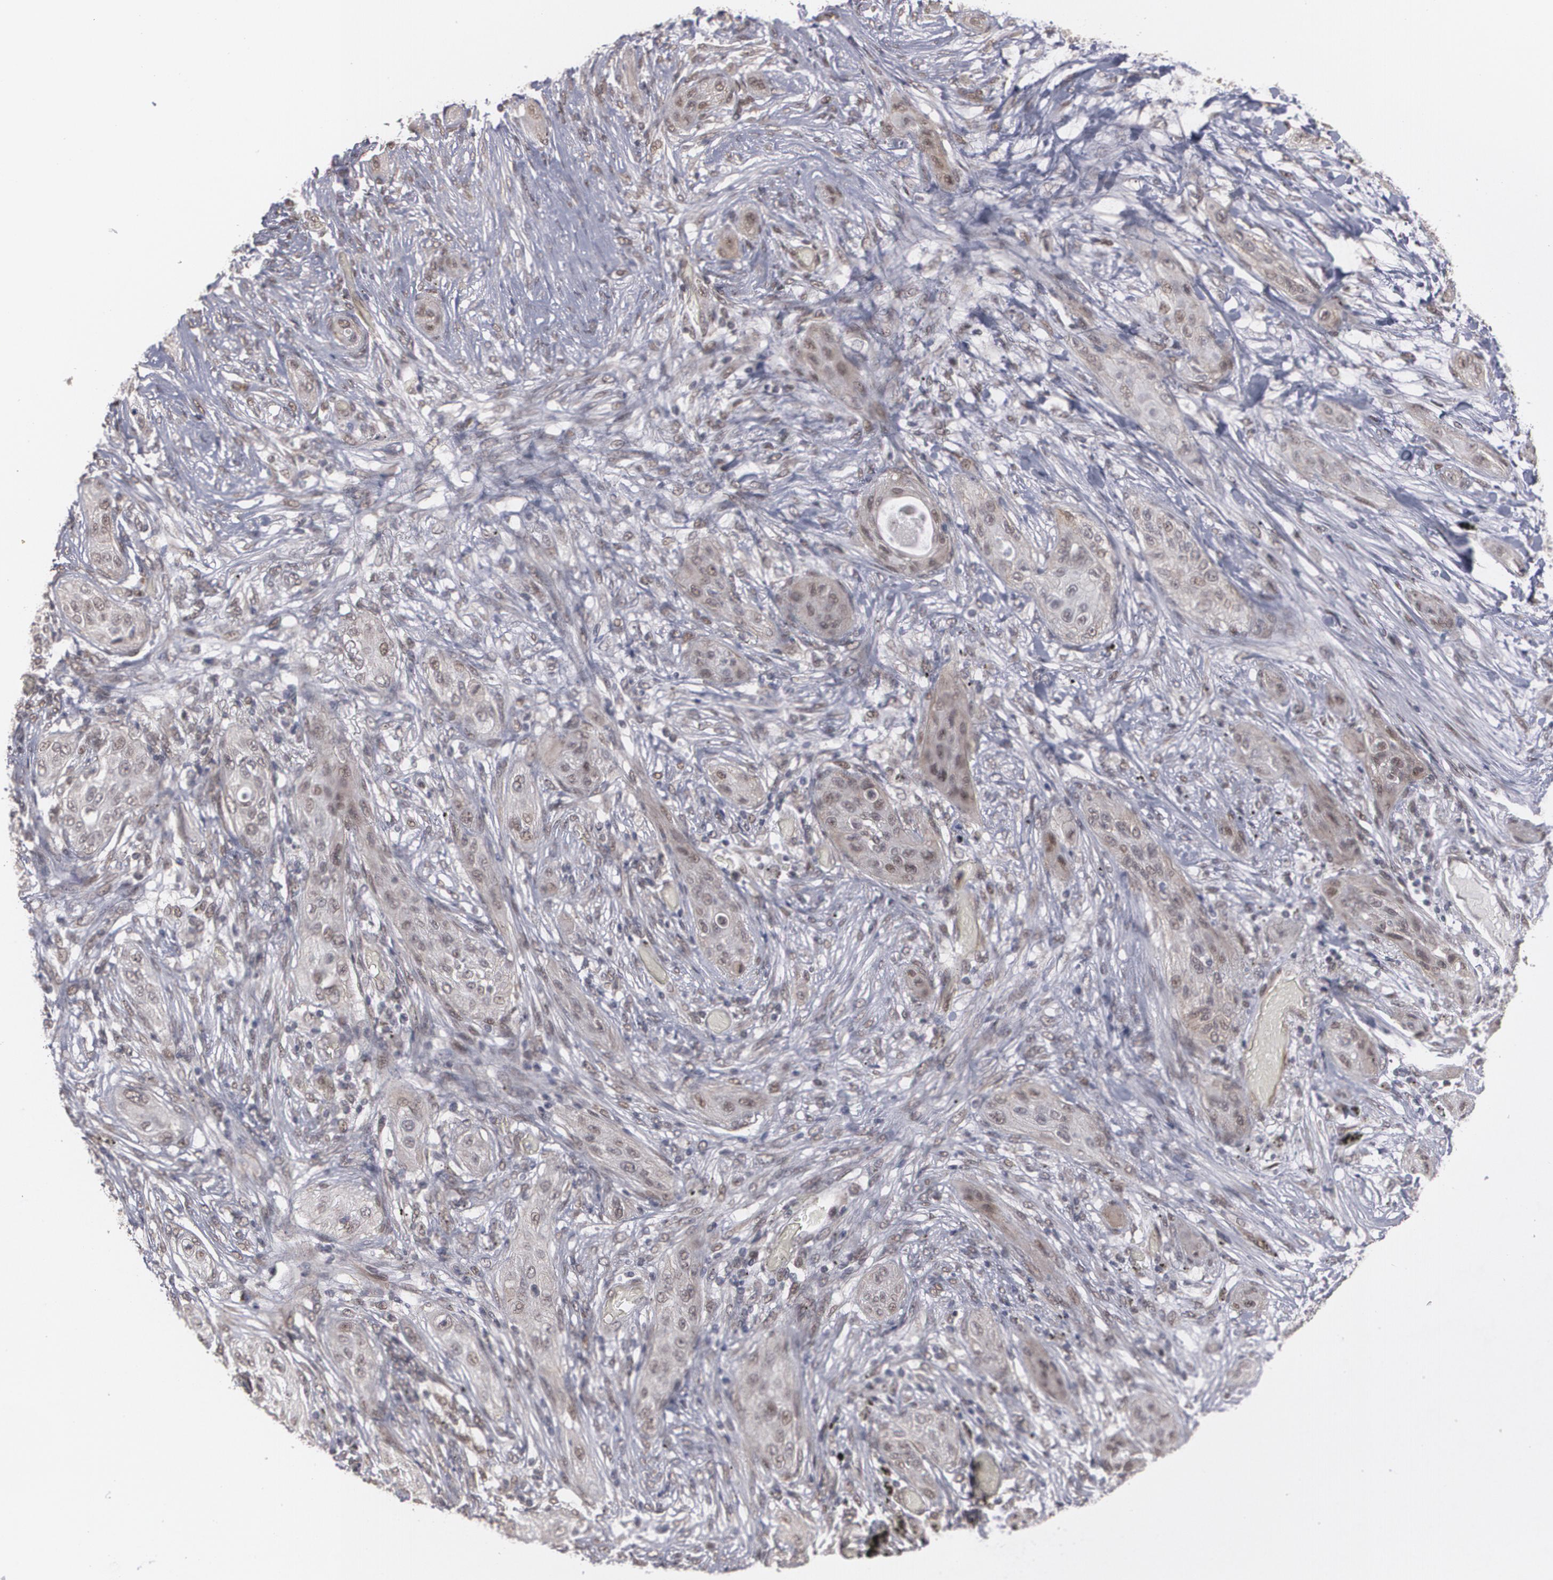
{"staining": {"intensity": "weak", "quantity": "25%-75%", "location": "nuclear"}, "tissue": "lung cancer", "cell_type": "Tumor cells", "image_type": "cancer", "snomed": [{"axis": "morphology", "description": "Squamous cell carcinoma, NOS"}, {"axis": "topography", "description": "Lung"}], "caption": "A brown stain shows weak nuclear expression of a protein in human lung squamous cell carcinoma tumor cells.", "gene": "ZNF75A", "patient": {"sex": "female", "age": 47}}